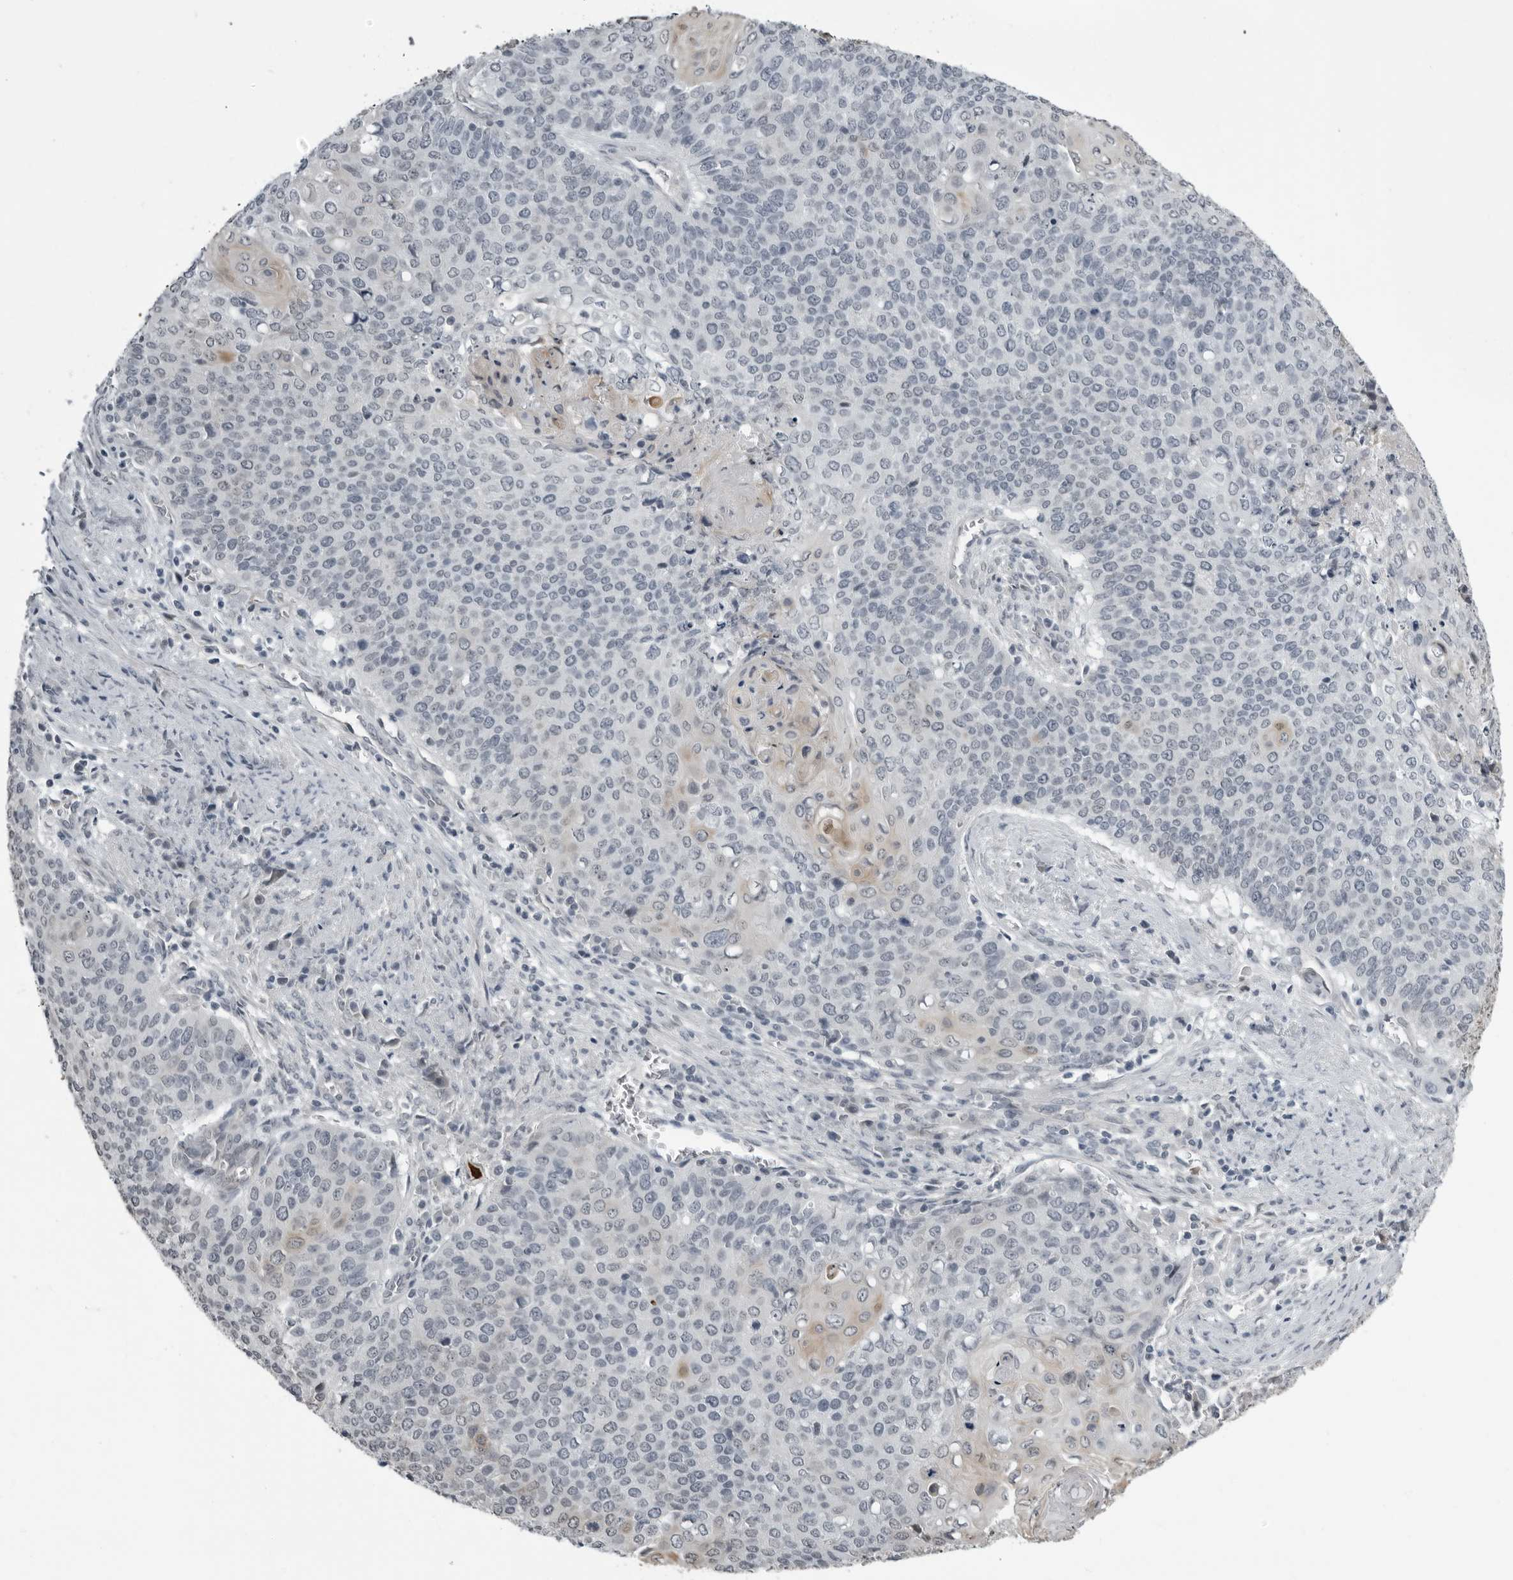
{"staining": {"intensity": "negative", "quantity": "none", "location": "none"}, "tissue": "cervical cancer", "cell_type": "Tumor cells", "image_type": "cancer", "snomed": [{"axis": "morphology", "description": "Squamous cell carcinoma, NOS"}, {"axis": "topography", "description": "Cervix"}], "caption": "High magnification brightfield microscopy of cervical cancer stained with DAB (brown) and counterstained with hematoxylin (blue): tumor cells show no significant staining. (DAB immunohistochemistry, high magnification).", "gene": "PRRX2", "patient": {"sex": "female", "age": 39}}